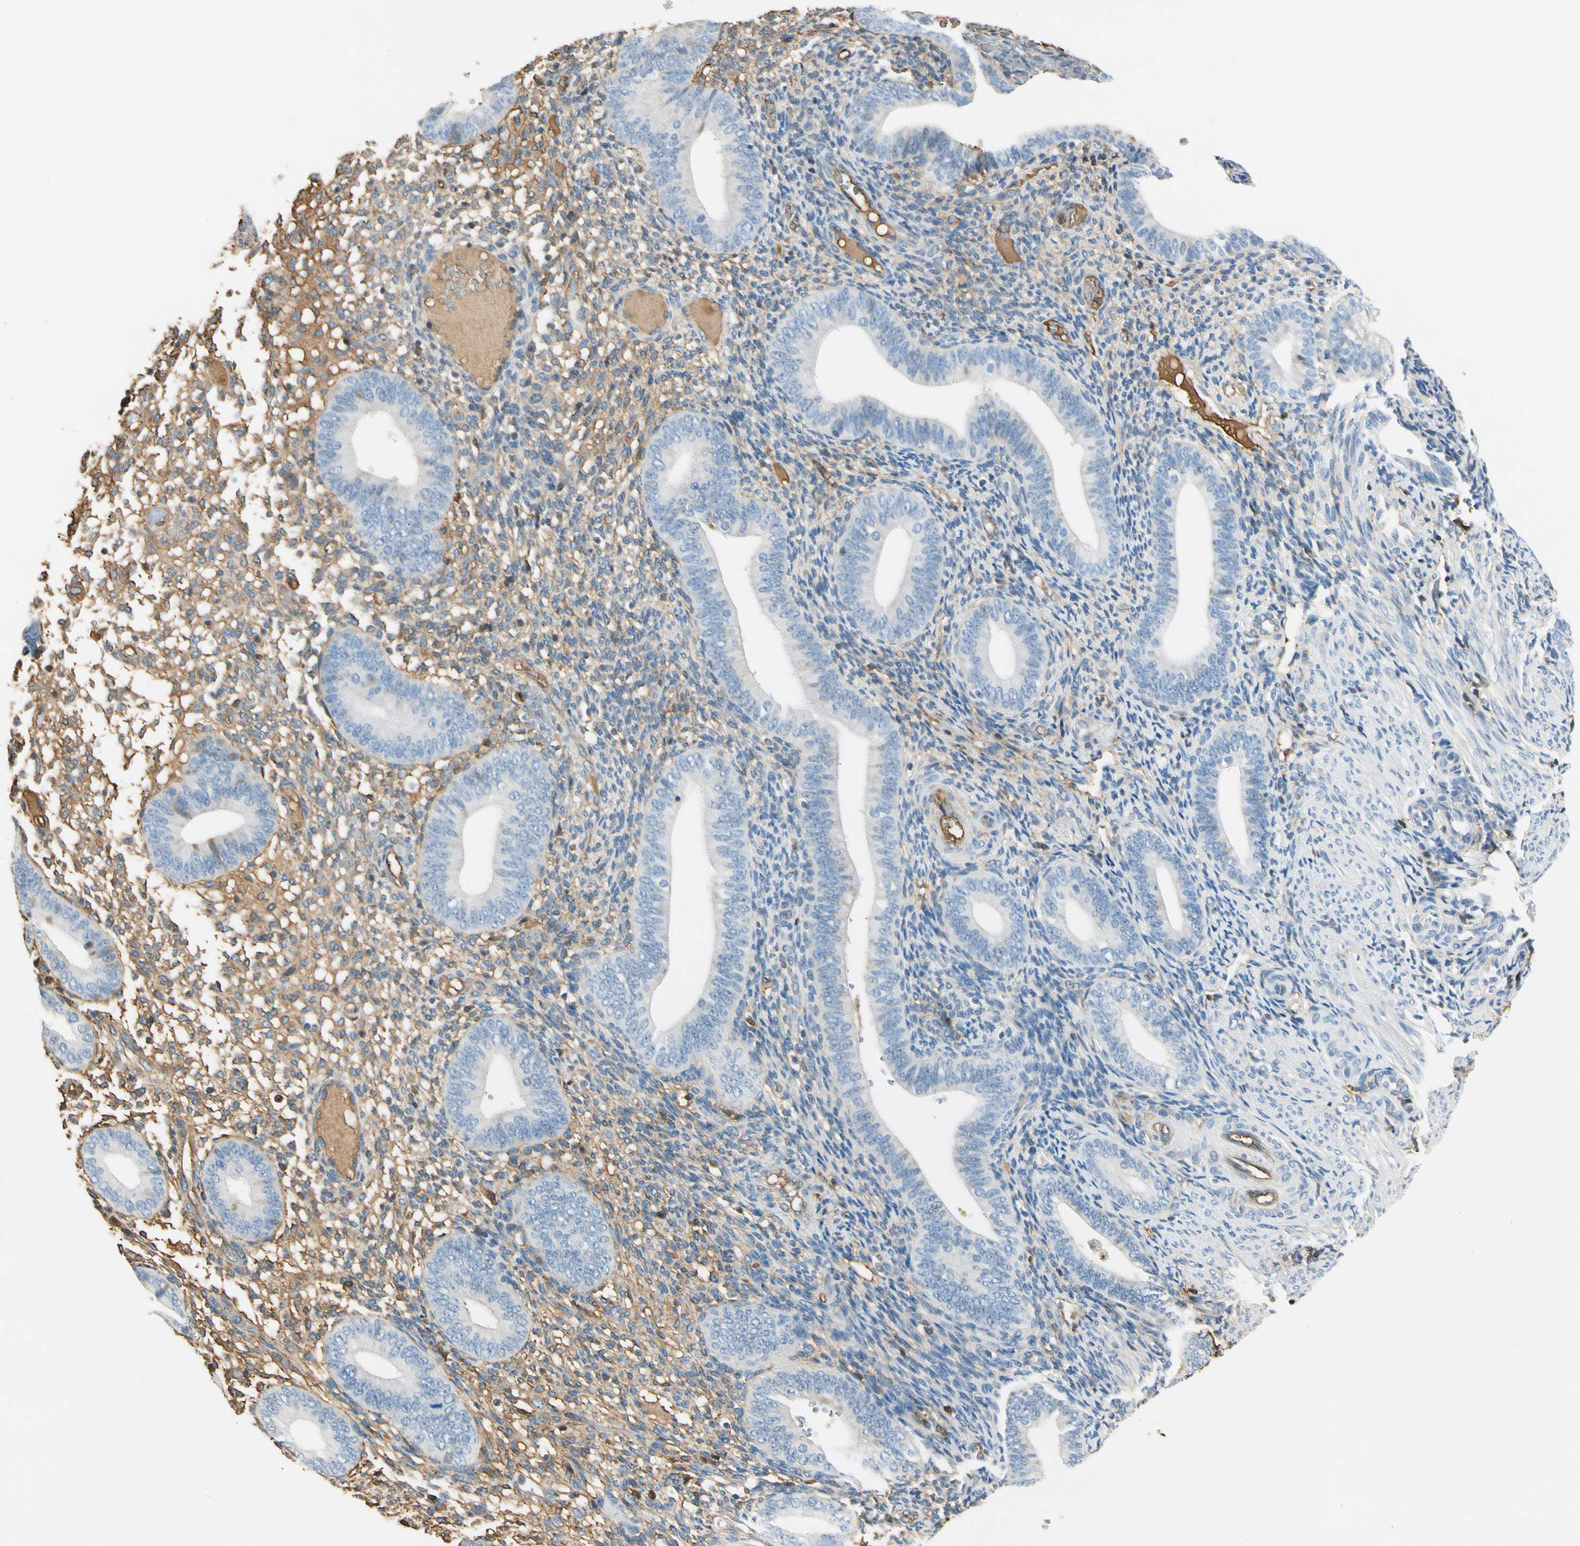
{"staining": {"intensity": "moderate", "quantity": "25%-75%", "location": "cytoplasmic/membranous"}, "tissue": "endometrium", "cell_type": "Cells in endometrial stroma", "image_type": "normal", "snomed": [{"axis": "morphology", "description": "Normal tissue, NOS"}, {"axis": "topography", "description": "Endometrium"}], "caption": "A high-resolution photomicrograph shows immunohistochemistry staining of benign endometrium, which demonstrates moderate cytoplasmic/membranous expression in about 25%-75% of cells in endometrial stroma.", "gene": "LAMB3", "patient": {"sex": "female", "age": 42}}